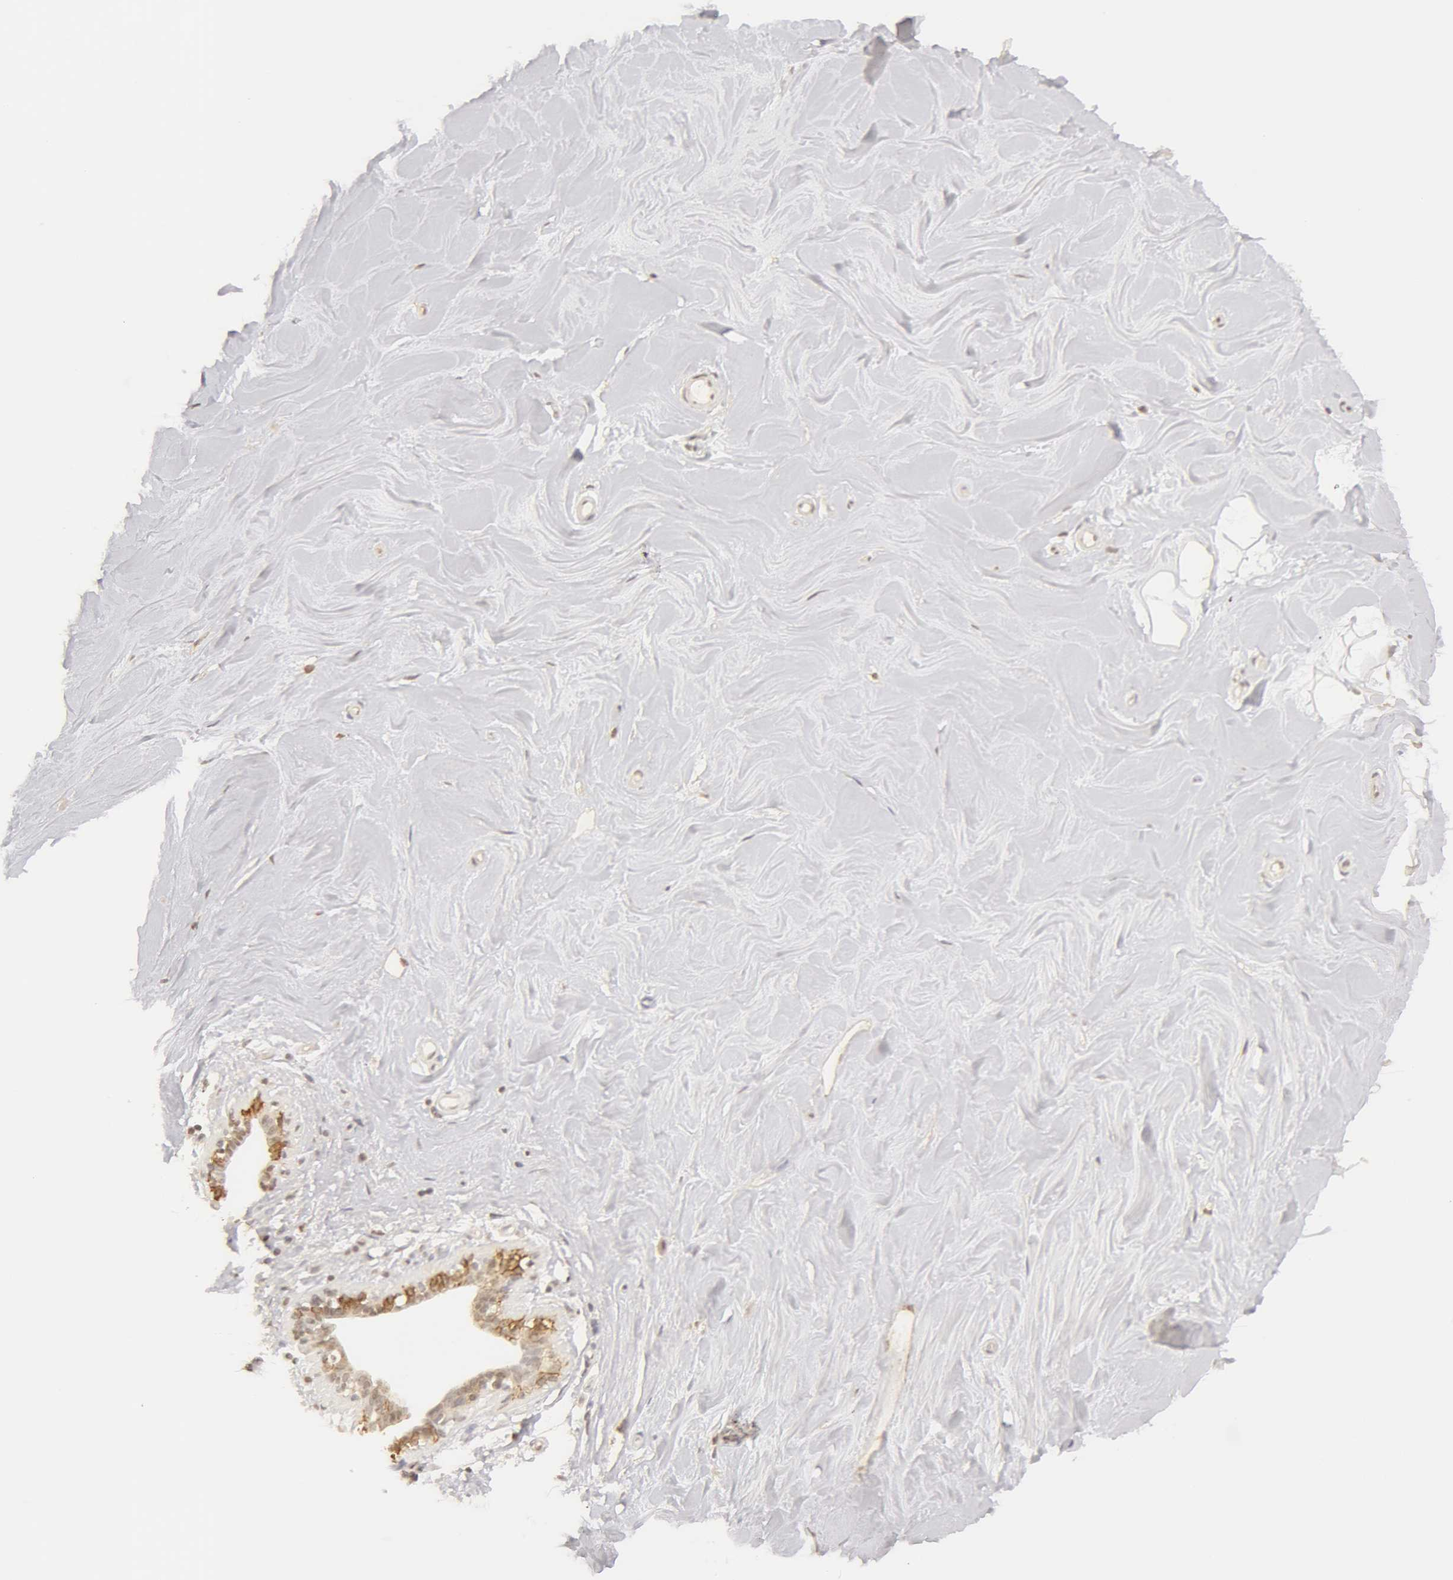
{"staining": {"intensity": "weak", "quantity": "25%-75%", "location": "cytoplasmic/membranous"}, "tissue": "adipose tissue", "cell_type": "Adipocytes", "image_type": "normal", "snomed": [{"axis": "morphology", "description": "Normal tissue, NOS"}, {"axis": "topography", "description": "Breast"}], "caption": "Immunohistochemical staining of unremarkable adipose tissue shows 25%-75% levels of weak cytoplasmic/membranous protein expression in about 25%-75% of adipocytes.", "gene": "ADAM10", "patient": {"sex": "female", "age": 44}}